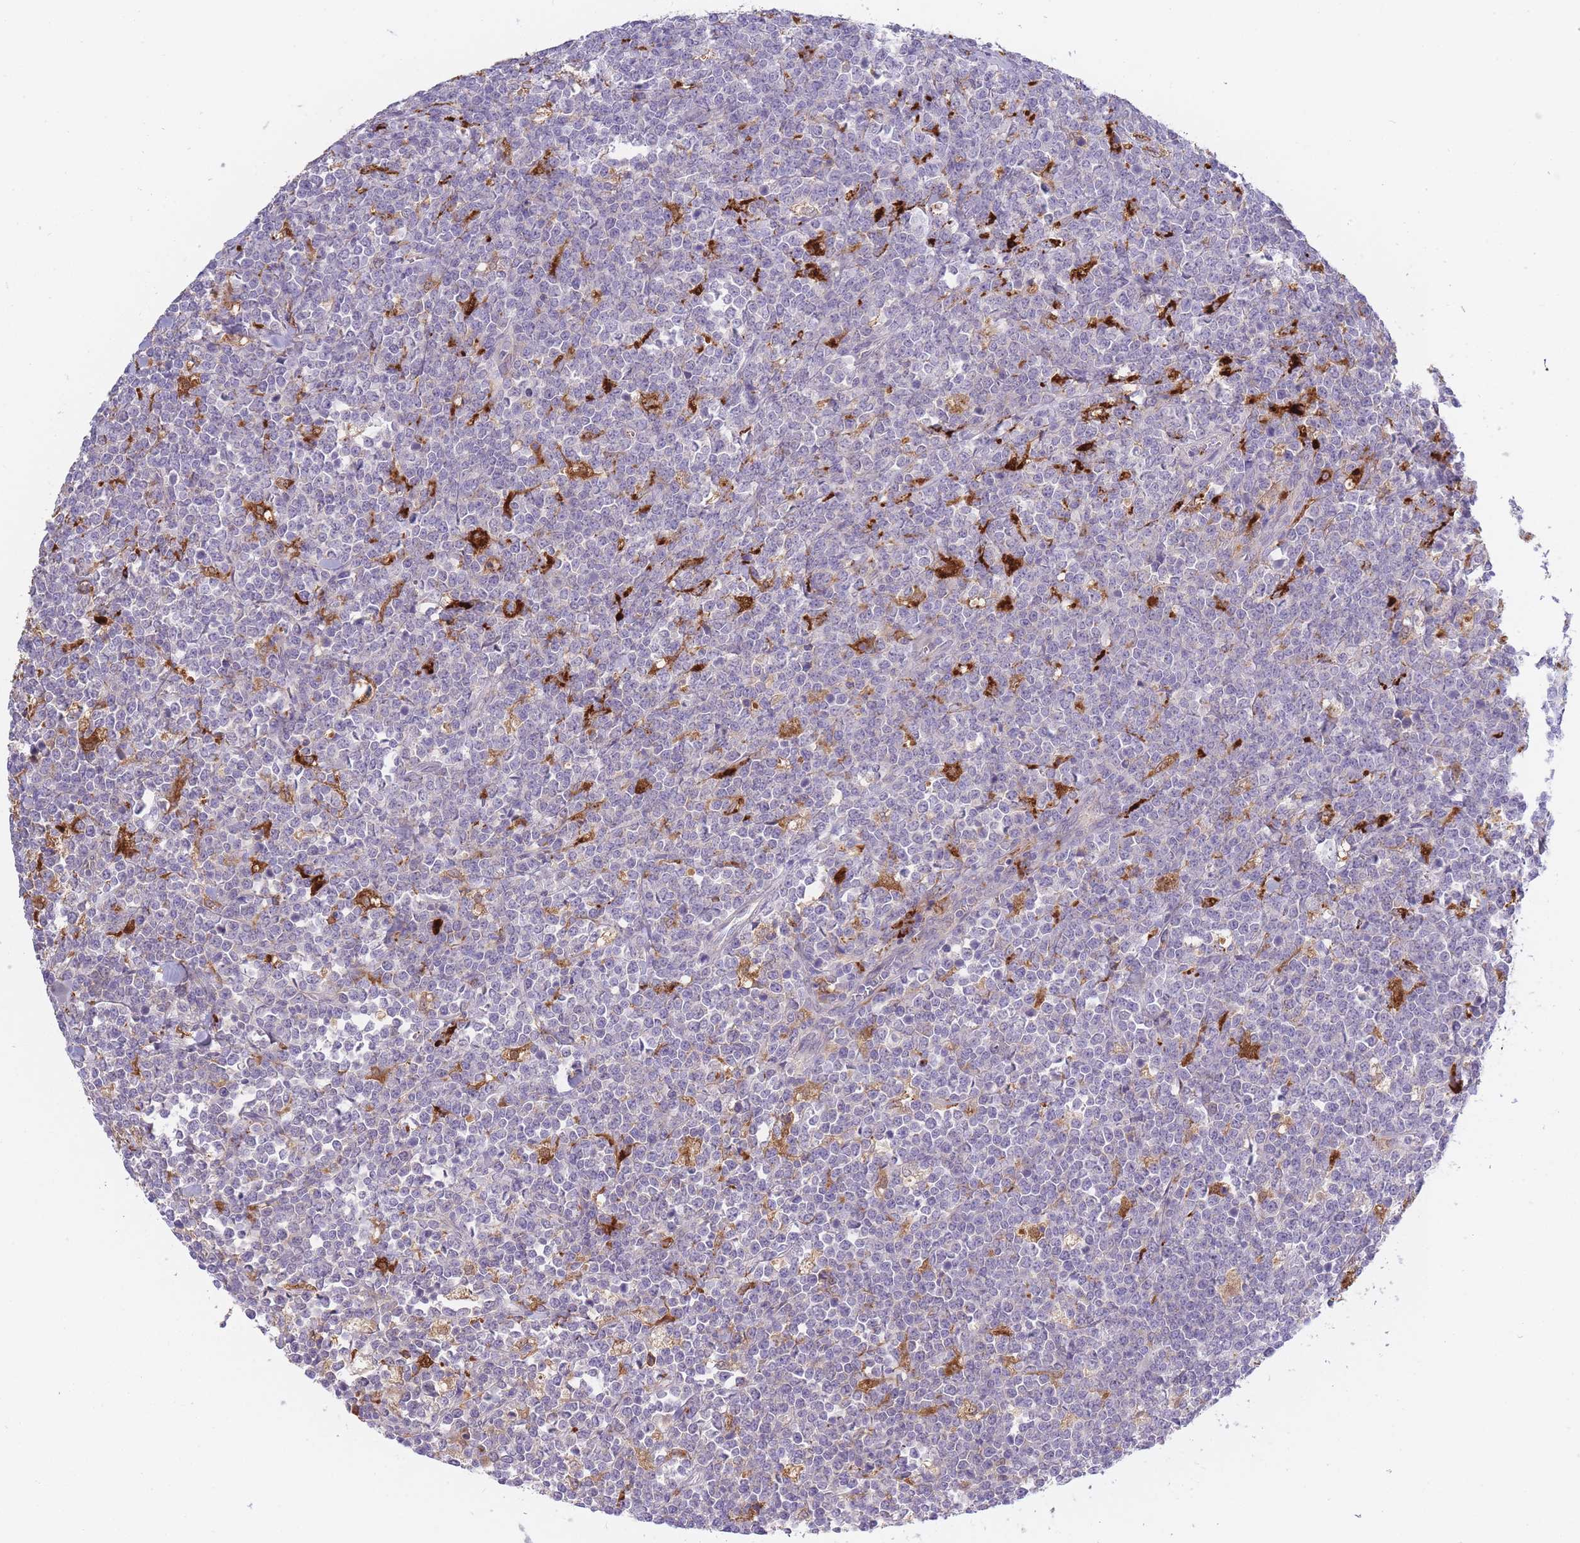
{"staining": {"intensity": "negative", "quantity": "none", "location": "none"}, "tissue": "lymphoma", "cell_type": "Tumor cells", "image_type": "cancer", "snomed": [{"axis": "morphology", "description": "Malignant lymphoma, non-Hodgkin's type, High grade"}, {"axis": "topography", "description": "Small intestine"}], "caption": "DAB immunohistochemical staining of high-grade malignant lymphoma, non-Hodgkin's type exhibits no significant positivity in tumor cells. (DAB (3,3'-diaminobenzidine) IHC visualized using brightfield microscopy, high magnification).", "gene": "TRIM61", "patient": {"sex": "male", "age": 8}}